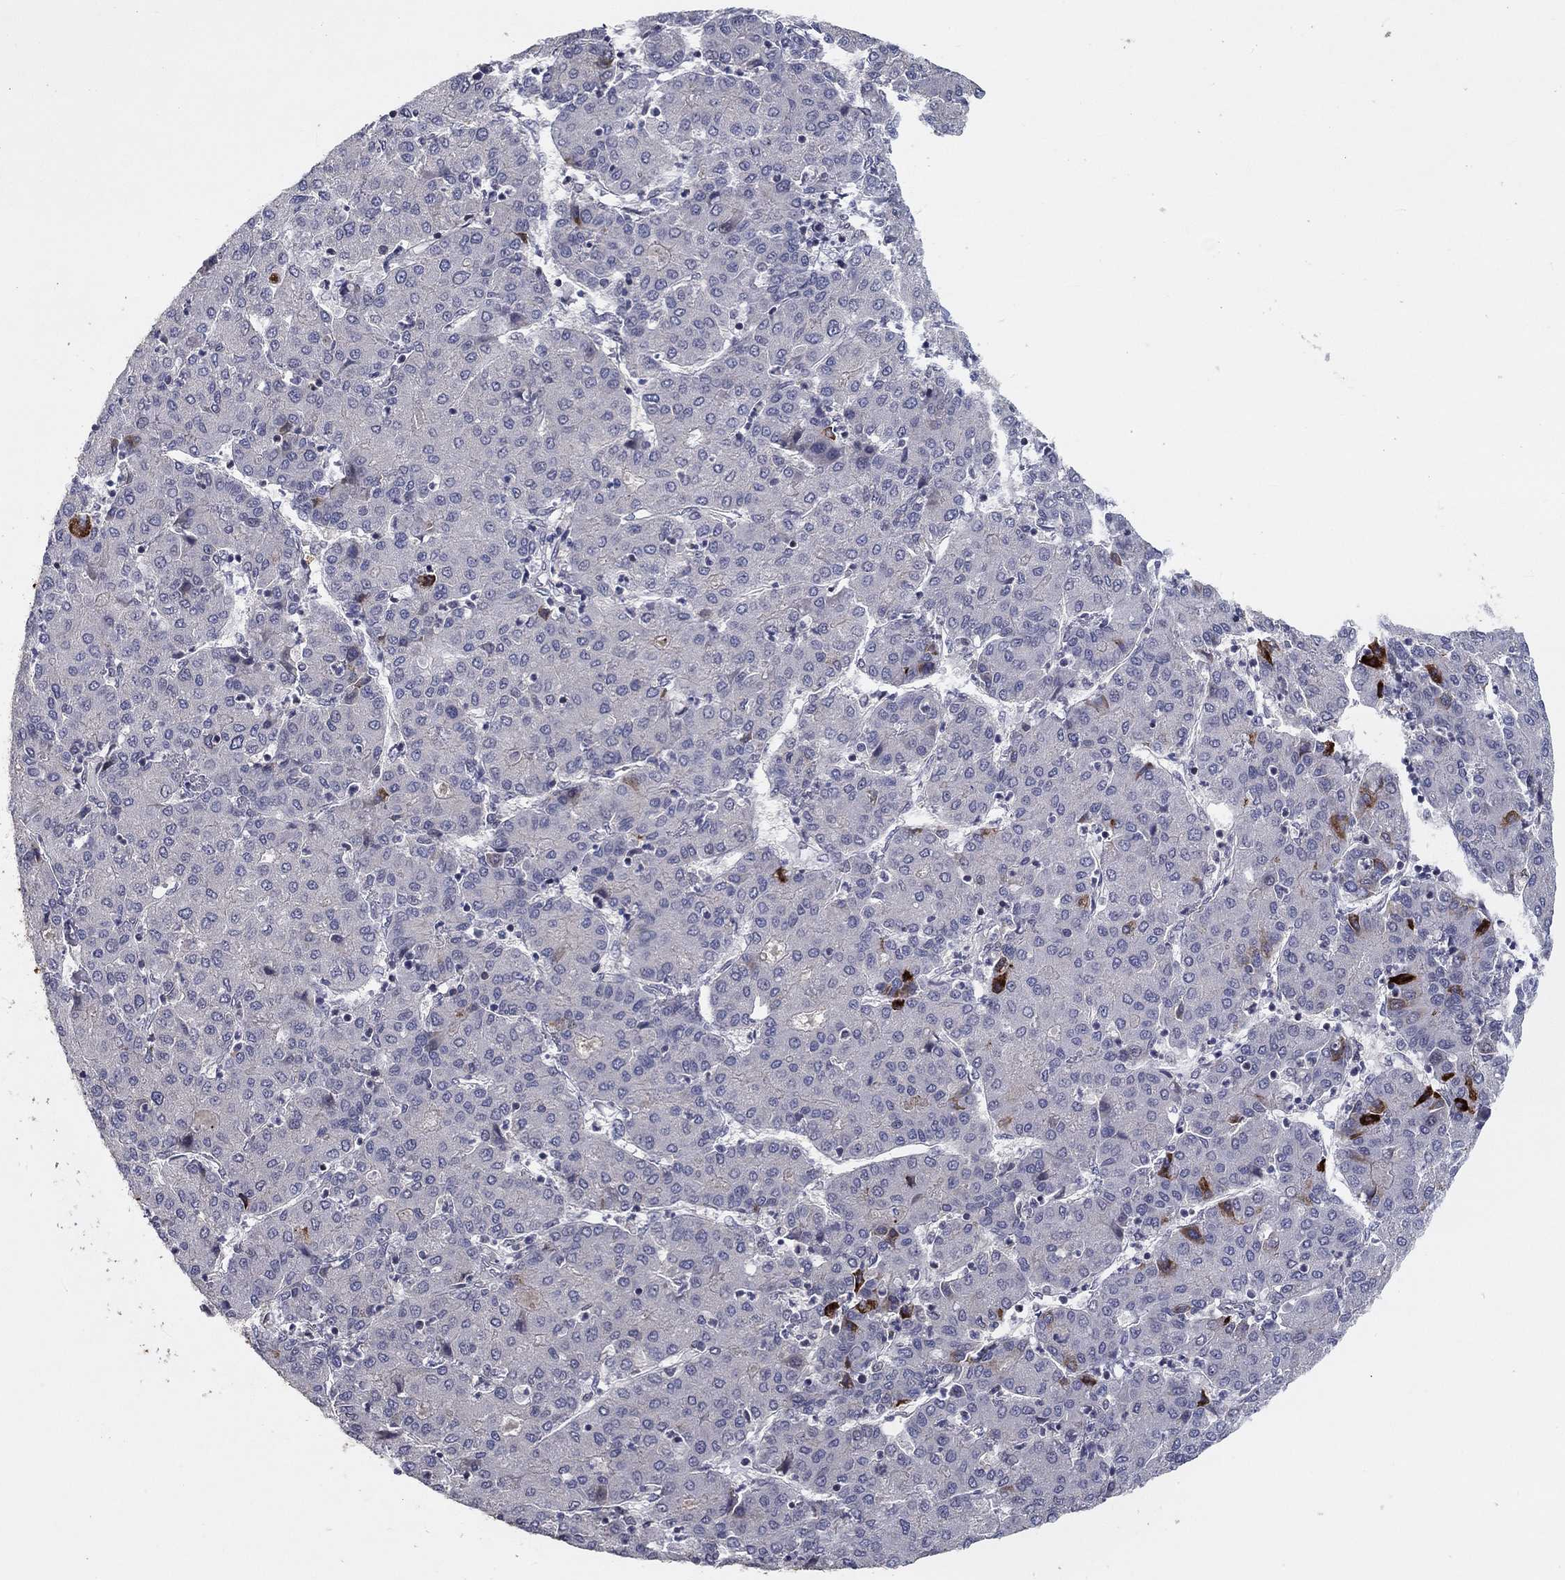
{"staining": {"intensity": "negative", "quantity": "none", "location": "none"}, "tissue": "liver cancer", "cell_type": "Tumor cells", "image_type": "cancer", "snomed": [{"axis": "morphology", "description": "Carcinoma, Hepatocellular, NOS"}, {"axis": "topography", "description": "Liver"}], "caption": "This histopathology image is of liver cancer stained with IHC to label a protein in brown with the nuclei are counter-stained blue. There is no positivity in tumor cells.", "gene": "CETN3", "patient": {"sex": "male", "age": 65}}